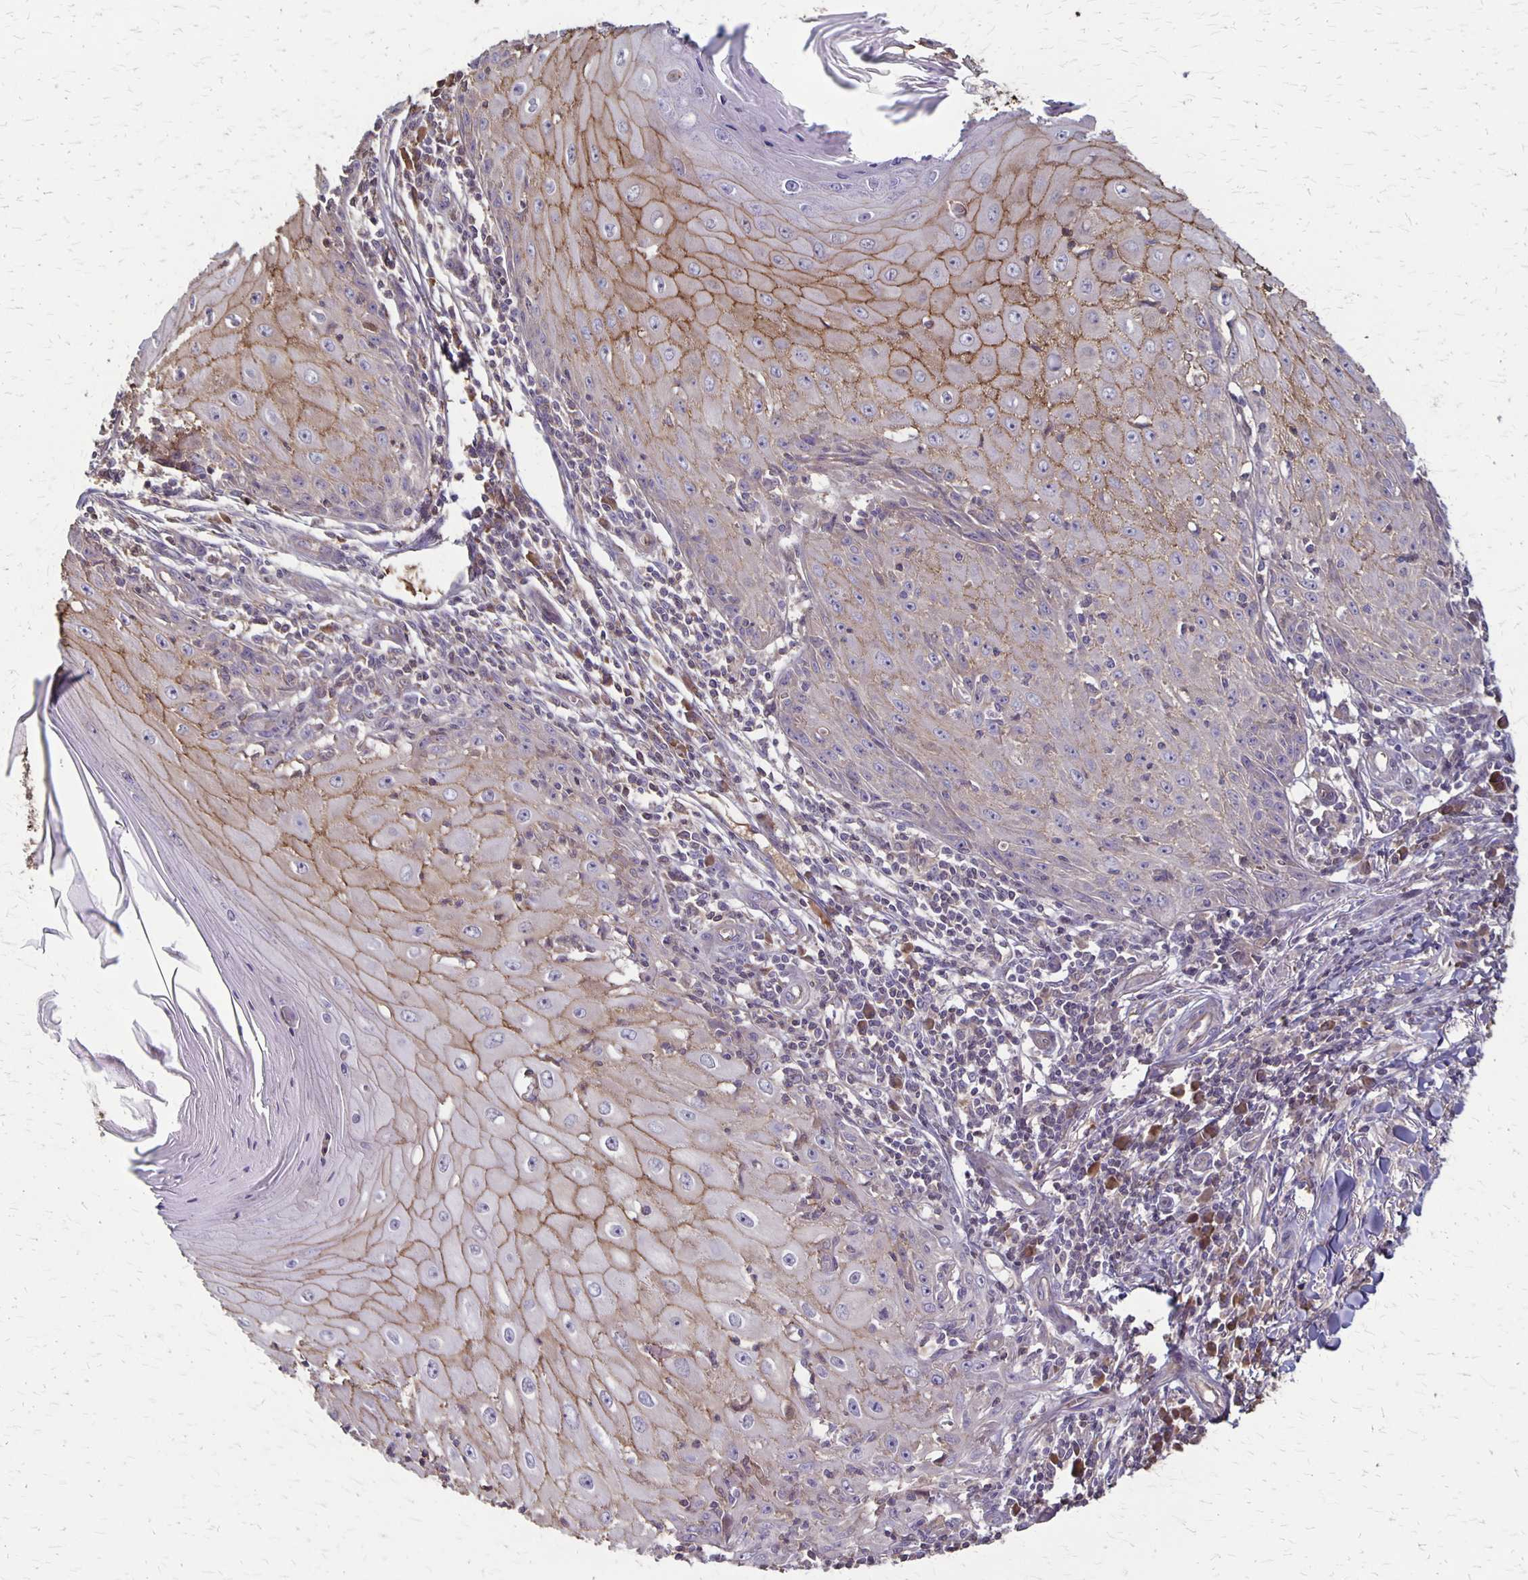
{"staining": {"intensity": "moderate", "quantity": "25%-75%", "location": "cytoplasmic/membranous"}, "tissue": "skin cancer", "cell_type": "Tumor cells", "image_type": "cancer", "snomed": [{"axis": "morphology", "description": "Squamous cell carcinoma, NOS"}, {"axis": "topography", "description": "Skin"}], "caption": "Skin squamous cell carcinoma was stained to show a protein in brown. There is medium levels of moderate cytoplasmic/membranous positivity in approximately 25%-75% of tumor cells.", "gene": "PROM2", "patient": {"sex": "female", "age": 73}}